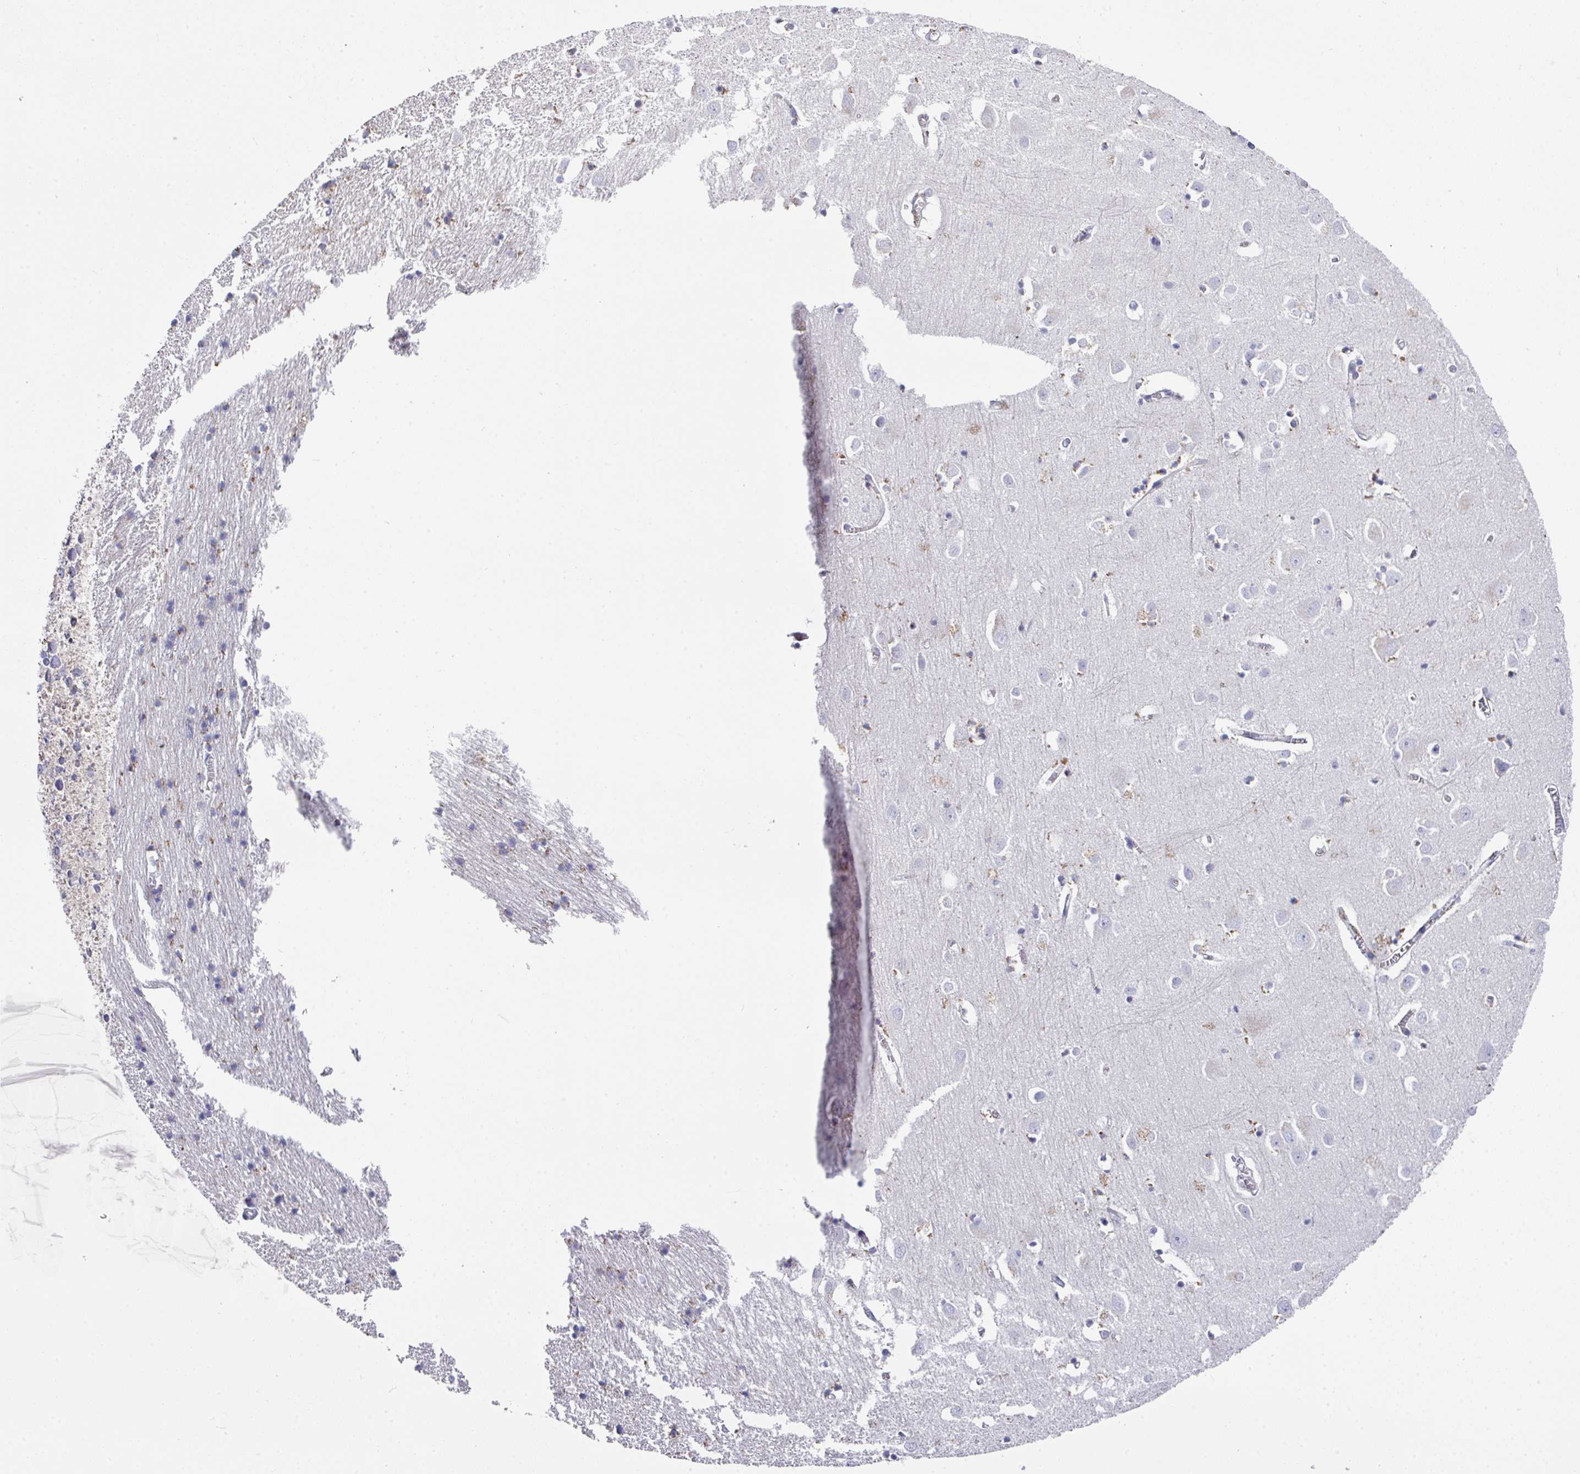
{"staining": {"intensity": "negative", "quantity": "none", "location": "none"}, "tissue": "cerebral cortex", "cell_type": "Endothelial cells", "image_type": "normal", "snomed": [{"axis": "morphology", "description": "Normal tissue, NOS"}, {"axis": "topography", "description": "Cerebral cortex"}], "caption": "Cerebral cortex stained for a protein using IHC shows no staining endothelial cells.", "gene": "CLDN1", "patient": {"sex": "male", "age": 70}}